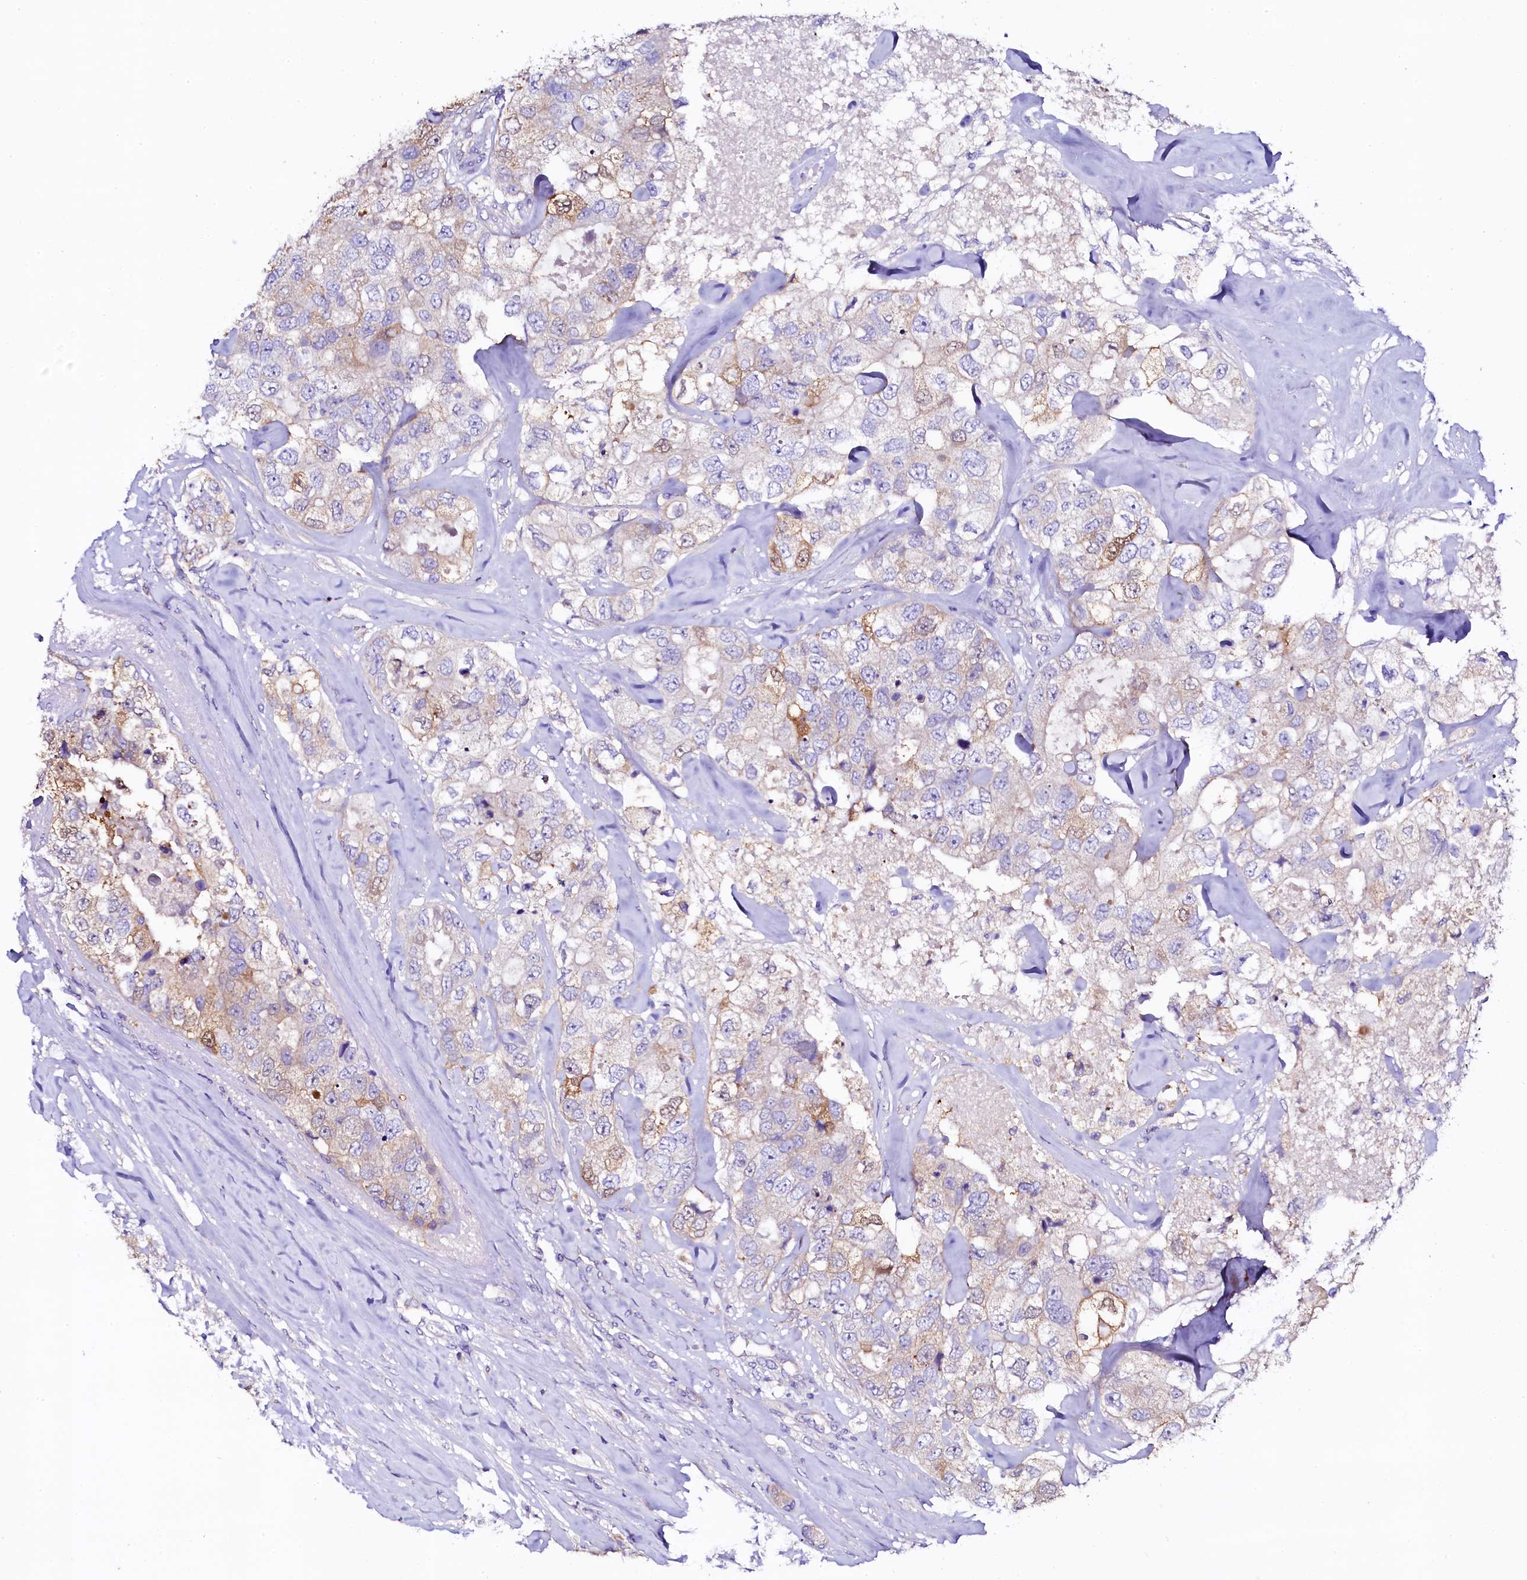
{"staining": {"intensity": "negative", "quantity": "none", "location": "none"}, "tissue": "breast cancer", "cell_type": "Tumor cells", "image_type": "cancer", "snomed": [{"axis": "morphology", "description": "Duct carcinoma"}, {"axis": "topography", "description": "Breast"}], "caption": "Immunohistochemistry (IHC) image of human breast cancer stained for a protein (brown), which demonstrates no staining in tumor cells. (Brightfield microscopy of DAB immunohistochemistry (IHC) at high magnification).", "gene": "NAA16", "patient": {"sex": "female", "age": 62}}